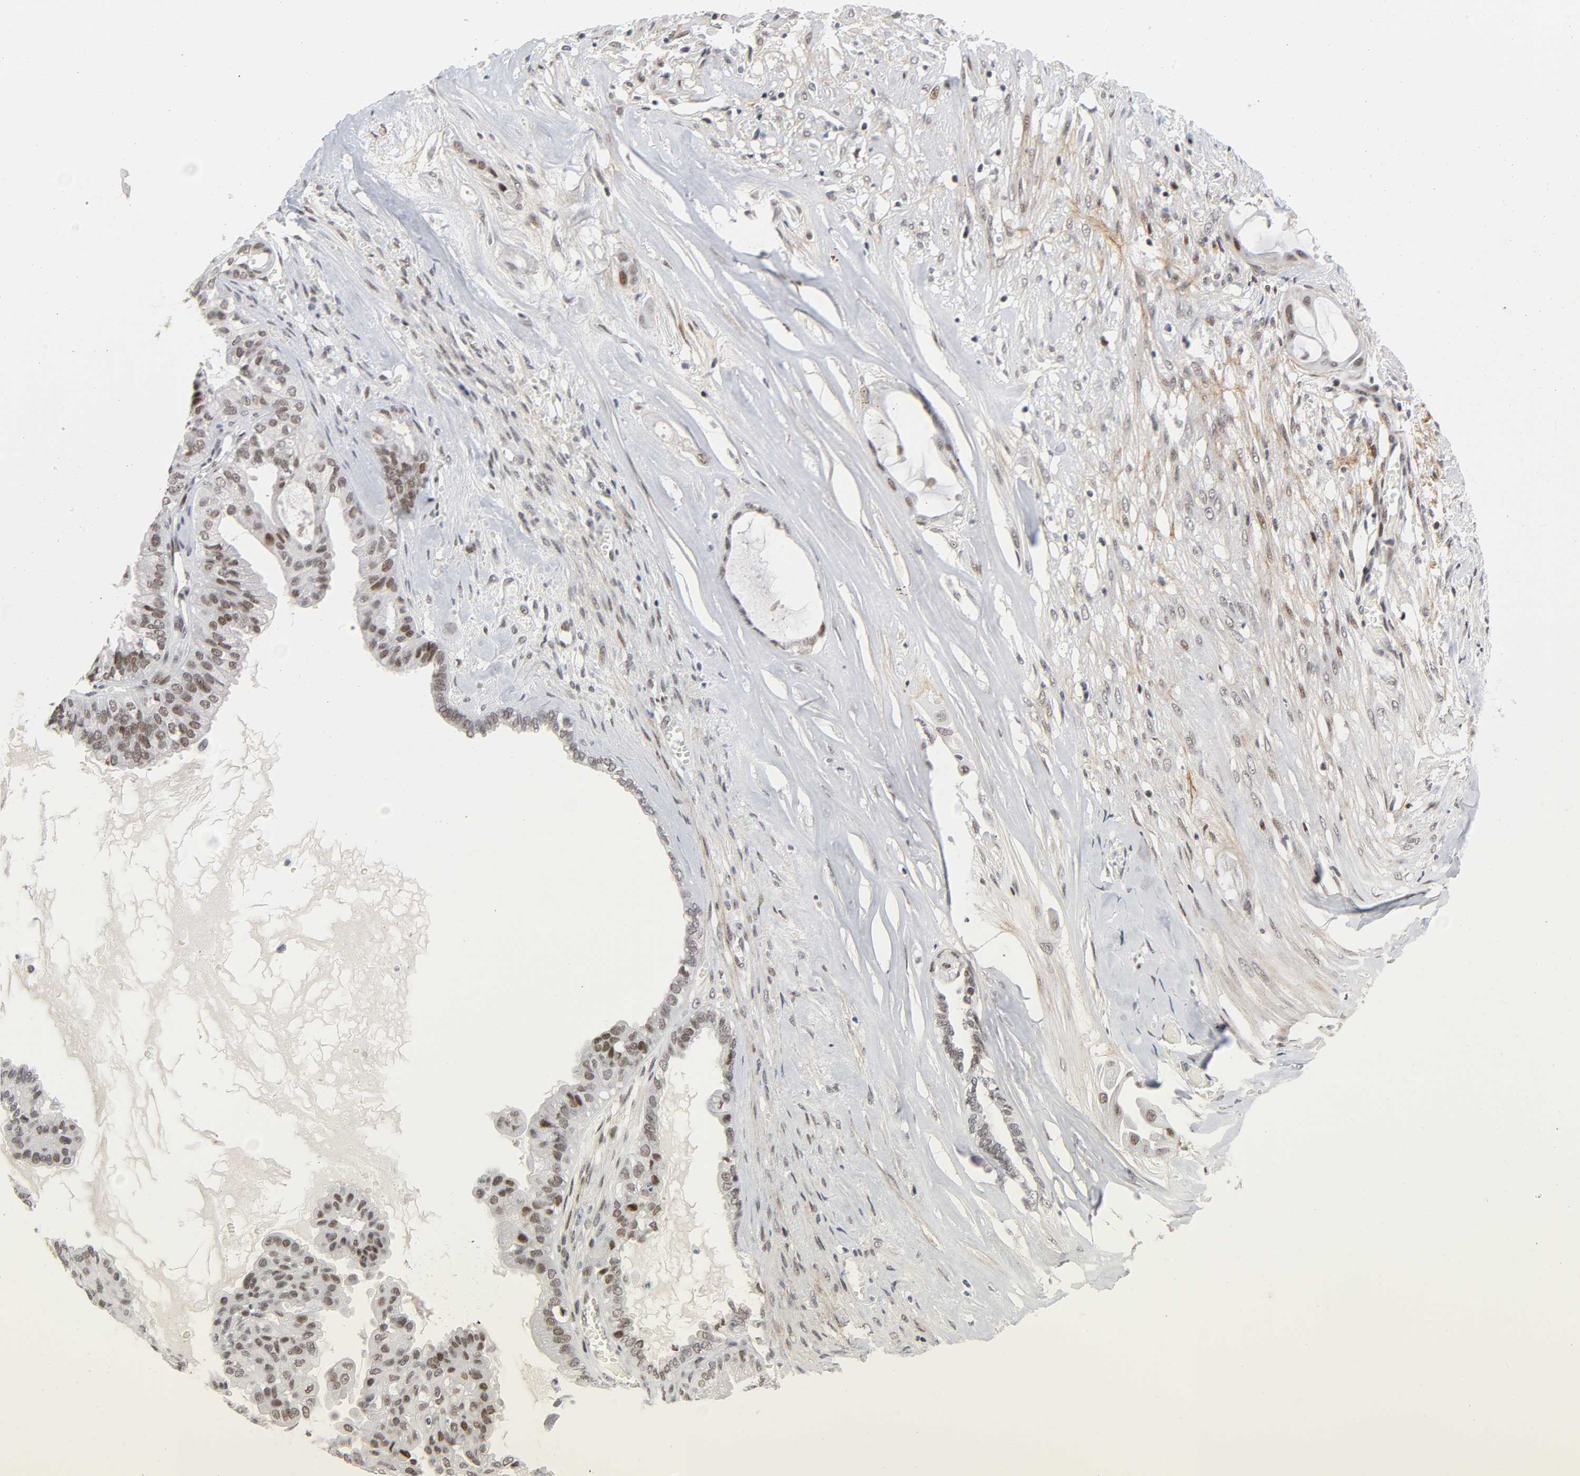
{"staining": {"intensity": "moderate", "quantity": ">75%", "location": "nuclear"}, "tissue": "ovarian cancer", "cell_type": "Tumor cells", "image_type": "cancer", "snomed": [{"axis": "morphology", "description": "Carcinoma, NOS"}, {"axis": "morphology", "description": "Carcinoma, endometroid"}, {"axis": "topography", "description": "Ovary"}], "caption": "This image shows immunohistochemistry staining of human ovarian cancer (endometroid carcinoma), with medium moderate nuclear staining in about >75% of tumor cells.", "gene": "DIDO1", "patient": {"sex": "female", "age": 50}}